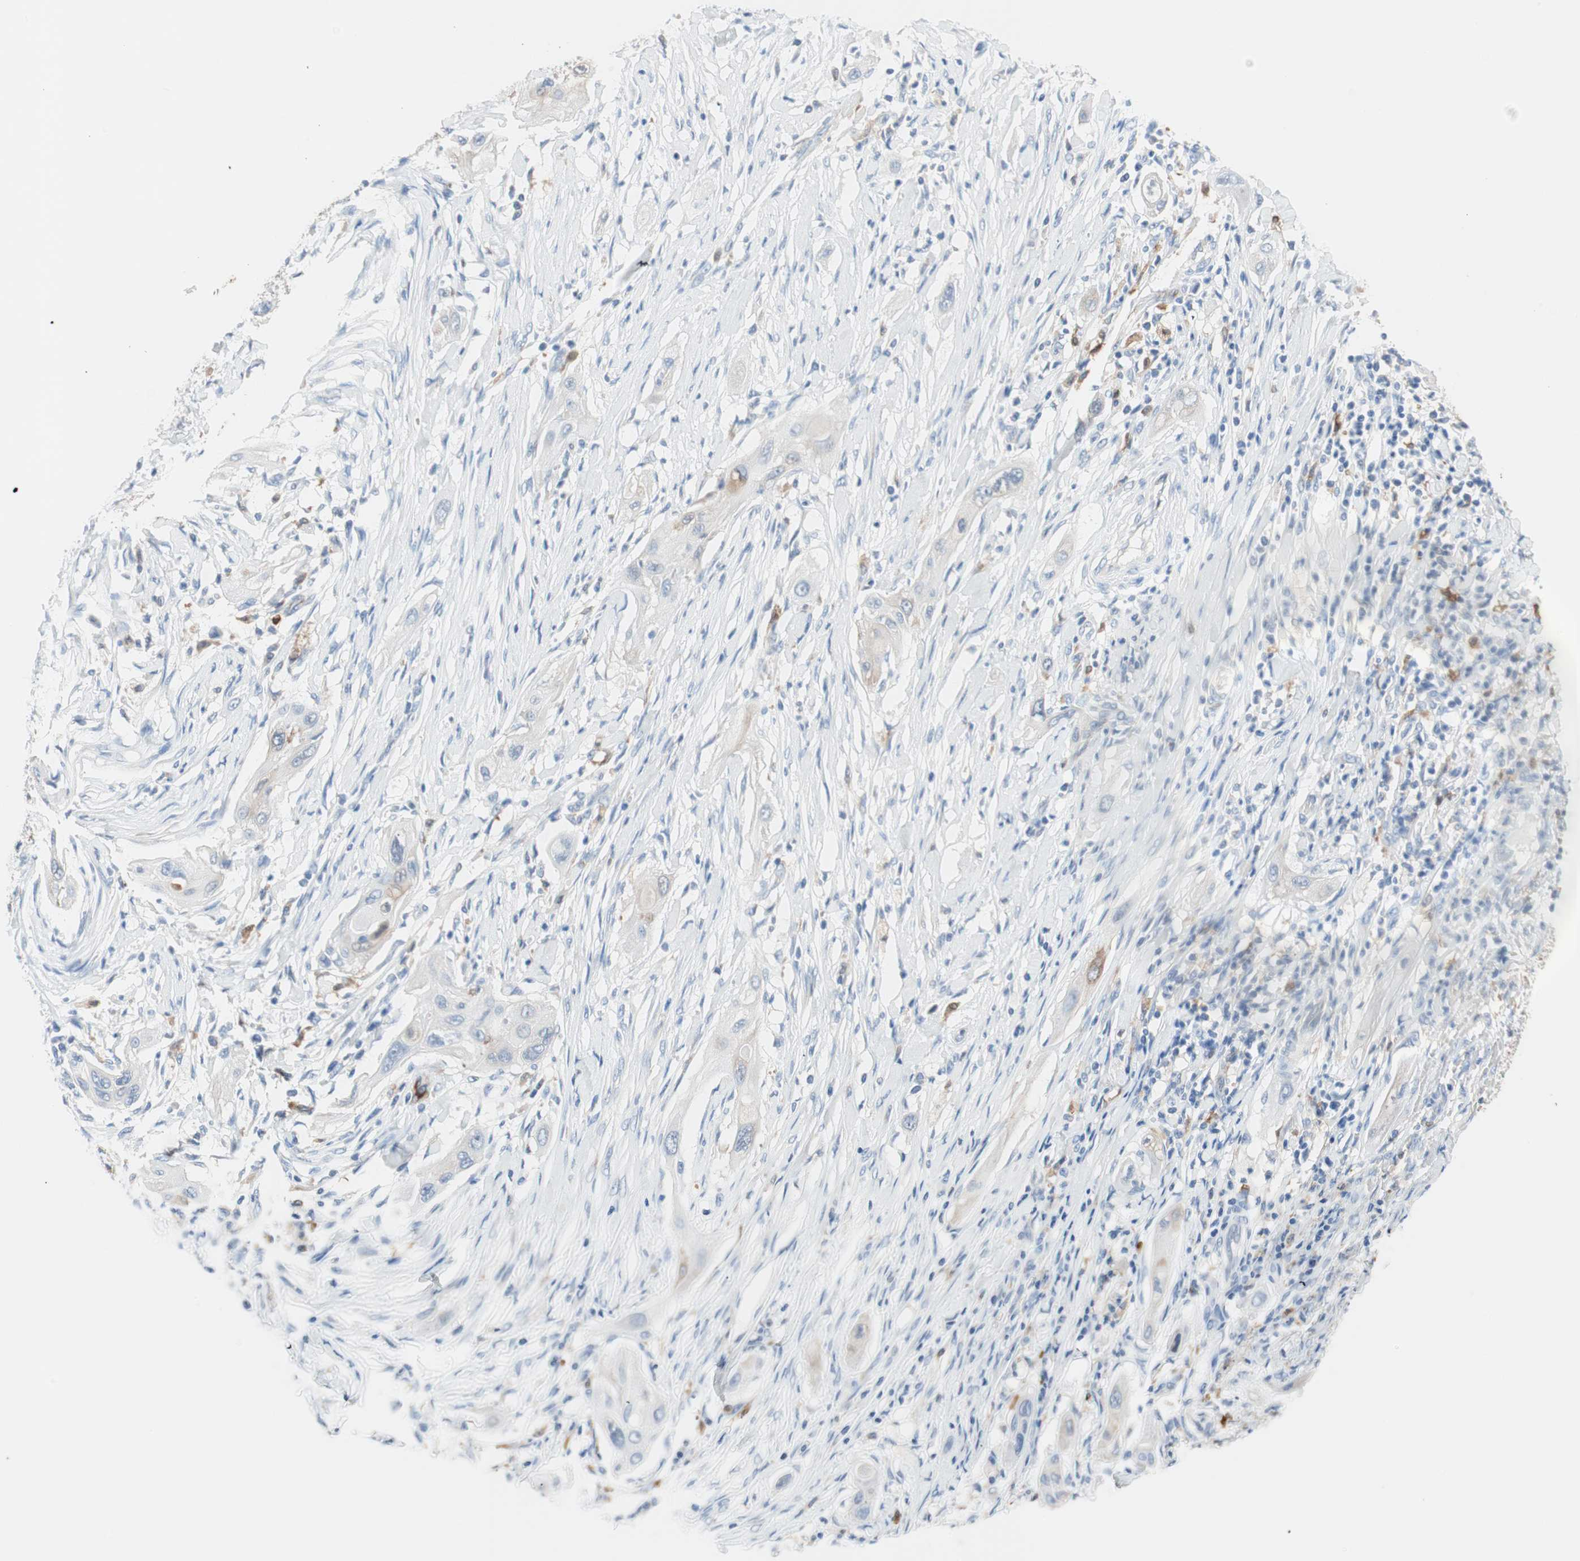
{"staining": {"intensity": "negative", "quantity": "none", "location": "none"}, "tissue": "lung cancer", "cell_type": "Tumor cells", "image_type": "cancer", "snomed": [{"axis": "morphology", "description": "Squamous cell carcinoma, NOS"}, {"axis": "topography", "description": "Lung"}], "caption": "Immunohistochemistry image of human lung squamous cell carcinoma stained for a protein (brown), which exhibits no expression in tumor cells.", "gene": "GLUL", "patient": {"sex": "female", "age": 47}}